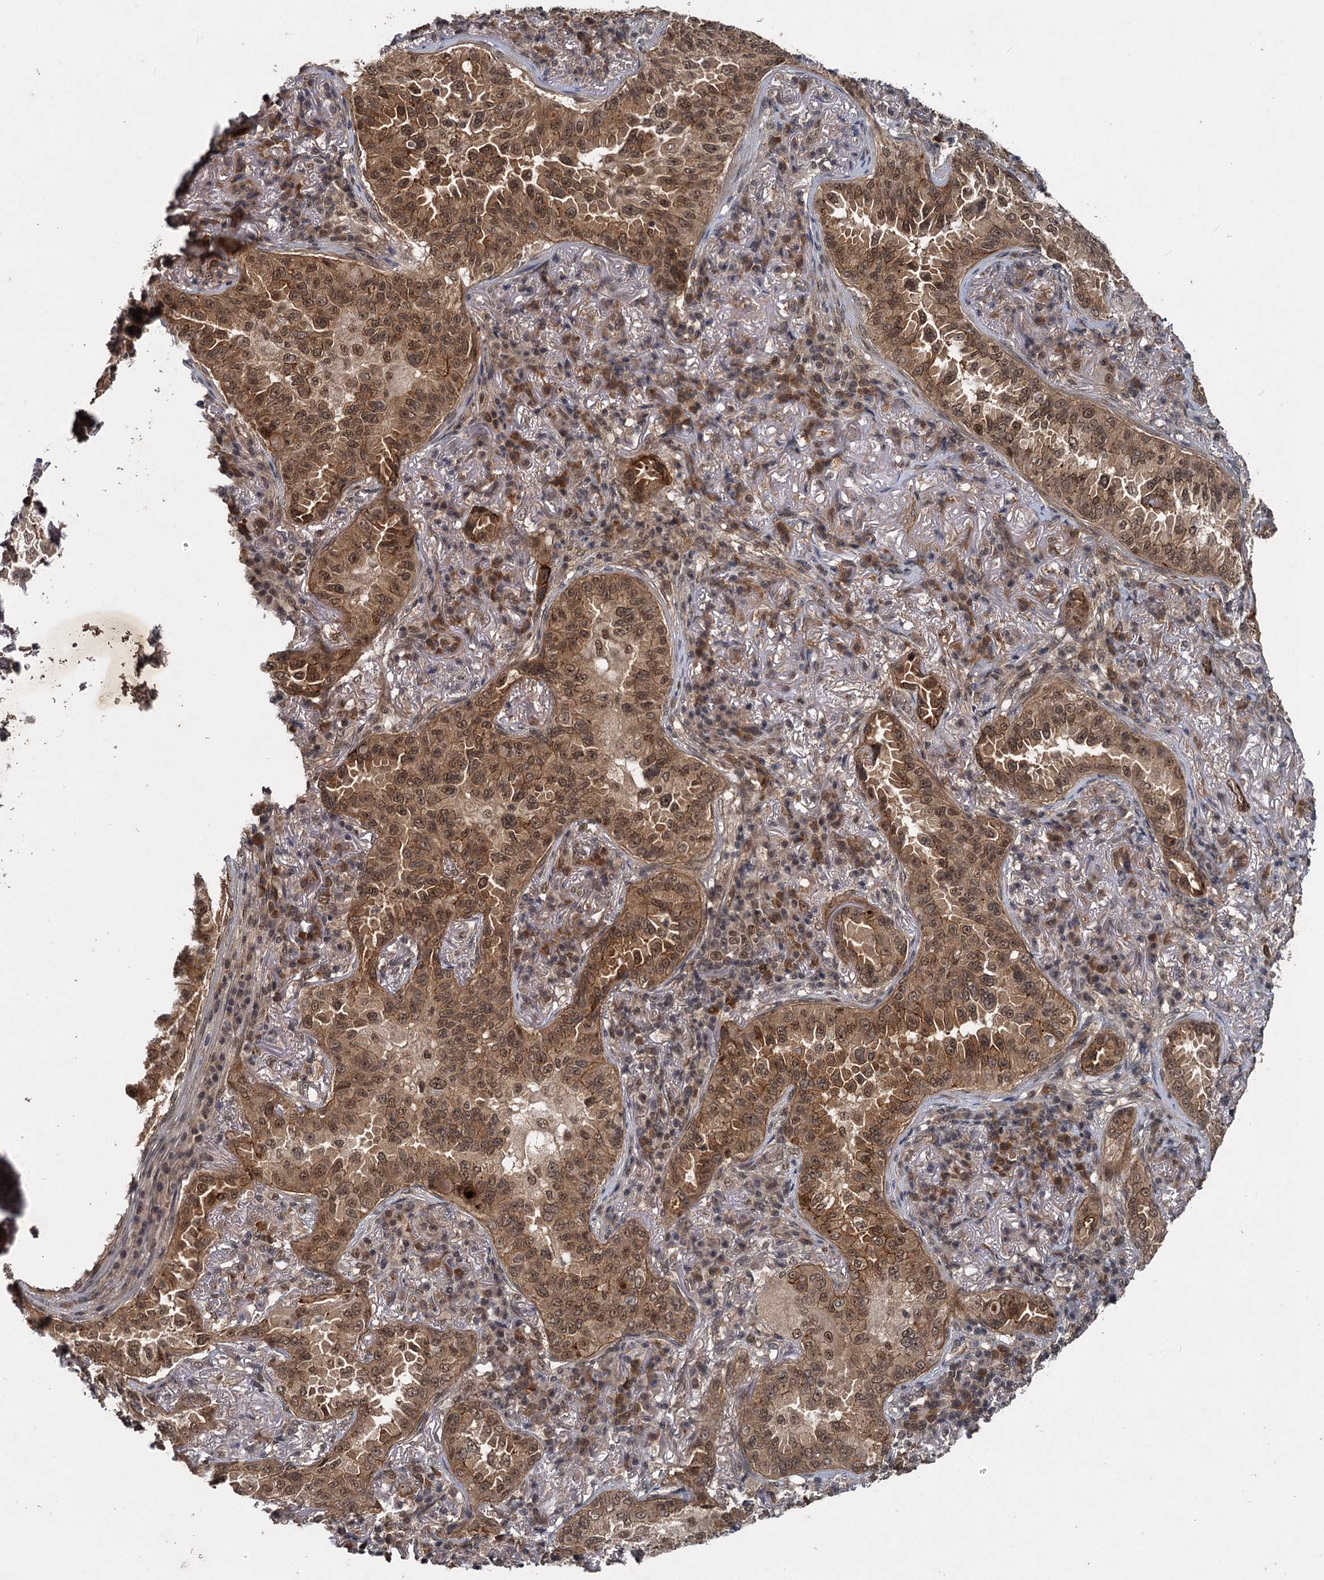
{"staining": {"intensity": "moderate", "quantity": ">75%", "location": "cytoplasmic/membranous,nuclear"}, "tissue": "lung cancer", "cell_type": "Tumor cells", "image_type": "cancer", "snomed": [{"axis": "morphology", "description": "Adenocarcinoma, NOS"}, {"axis": "topography", "description": "Lung"}], "caption": "Lung cancer was stained to show a protein in brown. There is medium levels of moderate cytoplasmic/membranous and nuclear expression in about >75% of tumor cells. (DAB IHC with brightfield microscopy, high magnification).", "gene": "RITA1", "patient": {"sex": "female", "age": 69}}